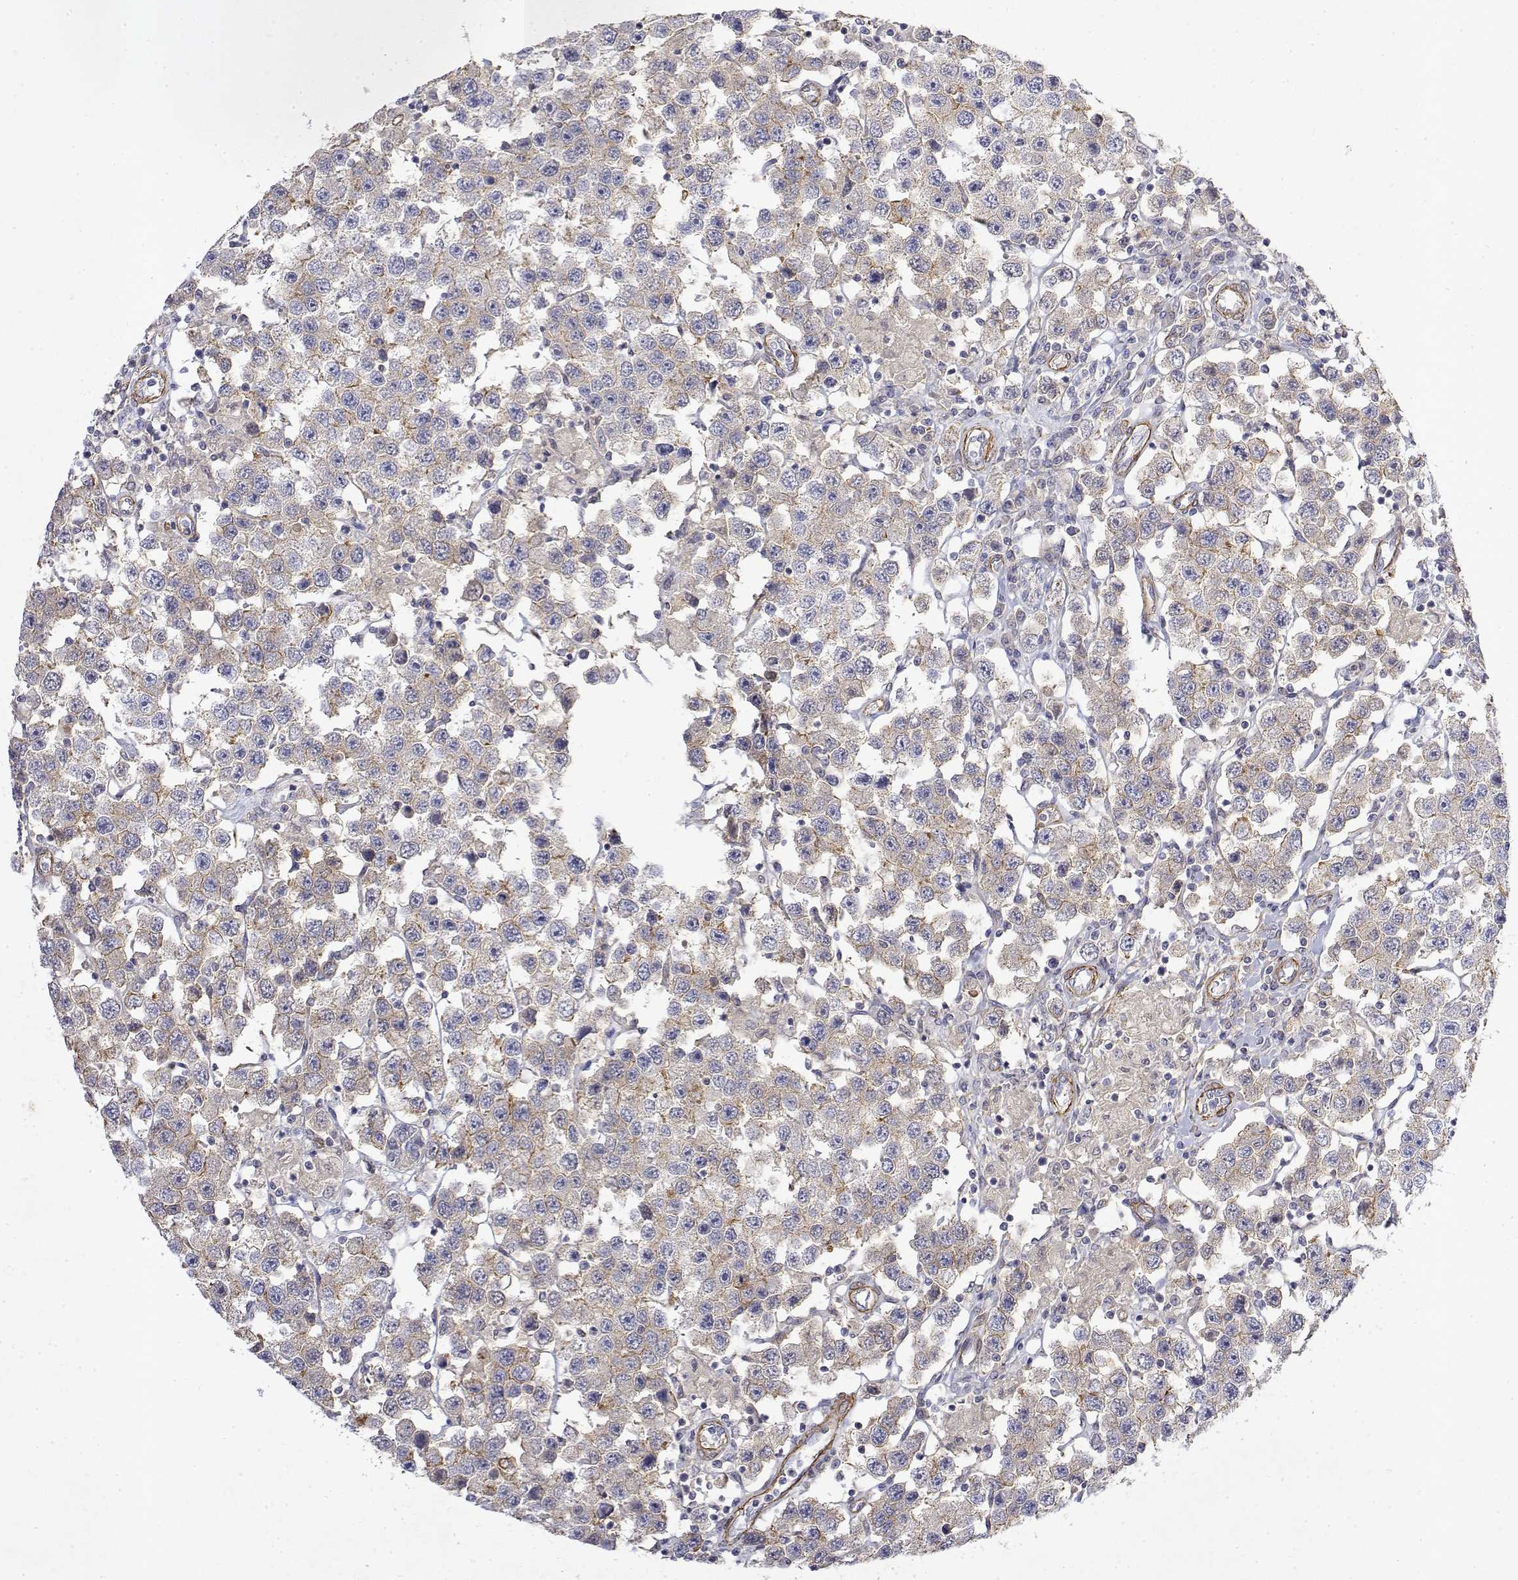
{"staining": {"intensity": "weak", "quantity": "<25%", "location": "cytoplasmic/membranous"}, "tissue": "testis cancer", "cell_type": "Tumor cells", "image_type": "cancer", "snomed": [{"axis": "morphology", "description": "Seminoma, NOS"}, {"axis": "topography", "description": "Testis"}], "caption": "An image of human testis seminoma is negative for staining in tumor cells. (Brightfield microscopy of DAB (3,3'-diaminobenzidine) immunohistochemistry (IHC) at high magnification).", "gene": "SOWAHD", "patient": {"sex": "male", "age": 45}}